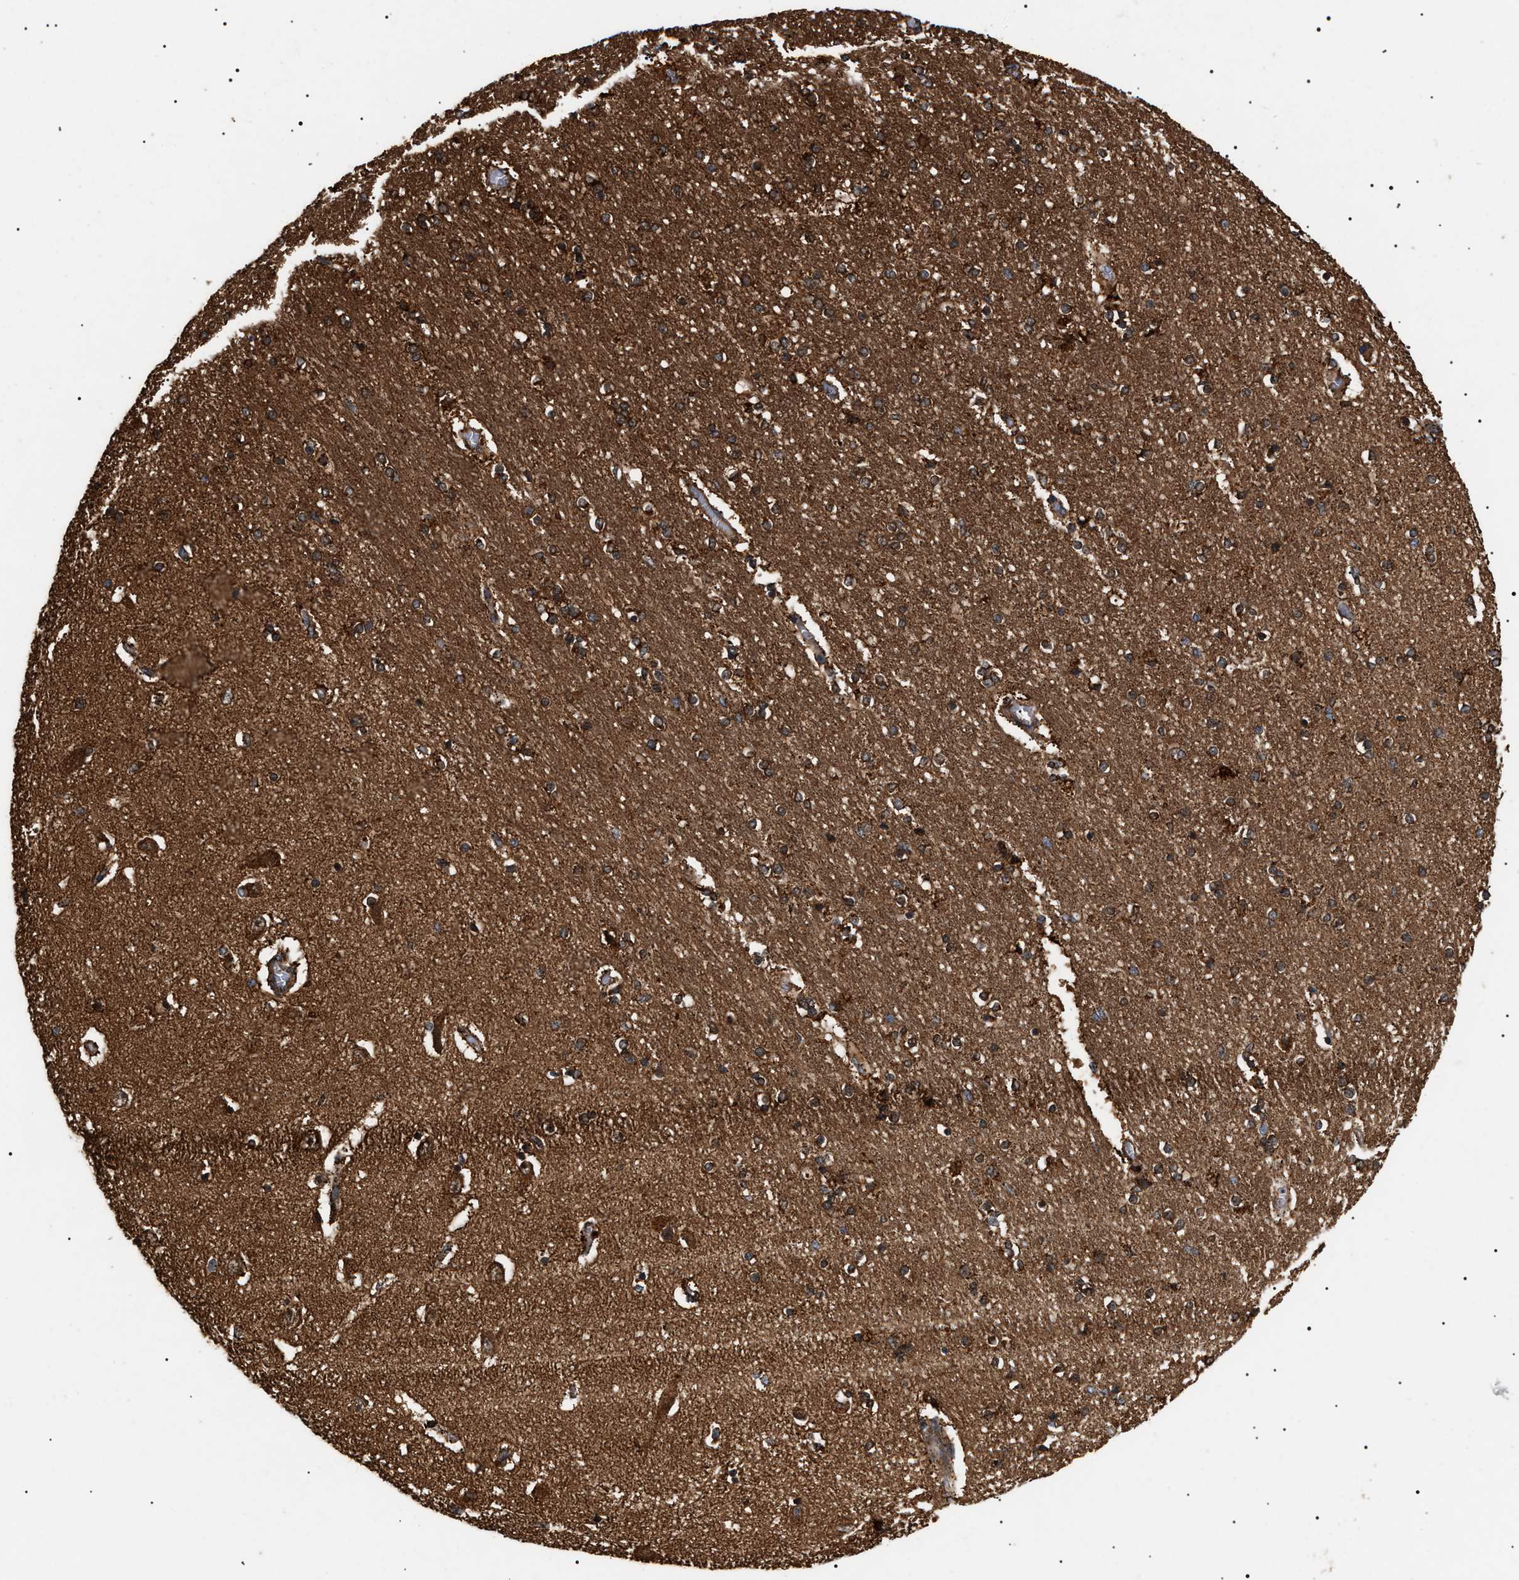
{"staining": {"intensity": "moderate", "quantity": ">75%", "location": "cytoplasmic/membranous"}, "tissue": "hippocampus", "cell_type": "Glial cells", "image_type": "normal", "snomed": [{"axis": "morphology", "description": "Normal tissue, NOS"}, {"axis": "topography", "description": "Hippocampus"}], "caption": "Protein positivity by immunohistochemistry (IHC) exhibits moderate cytoplasmic/membranous staining in about >75% of glial cells in normal hippocampus.", "gene": "ZBTB26", "patient": {"sex": "female", "age": 54}}